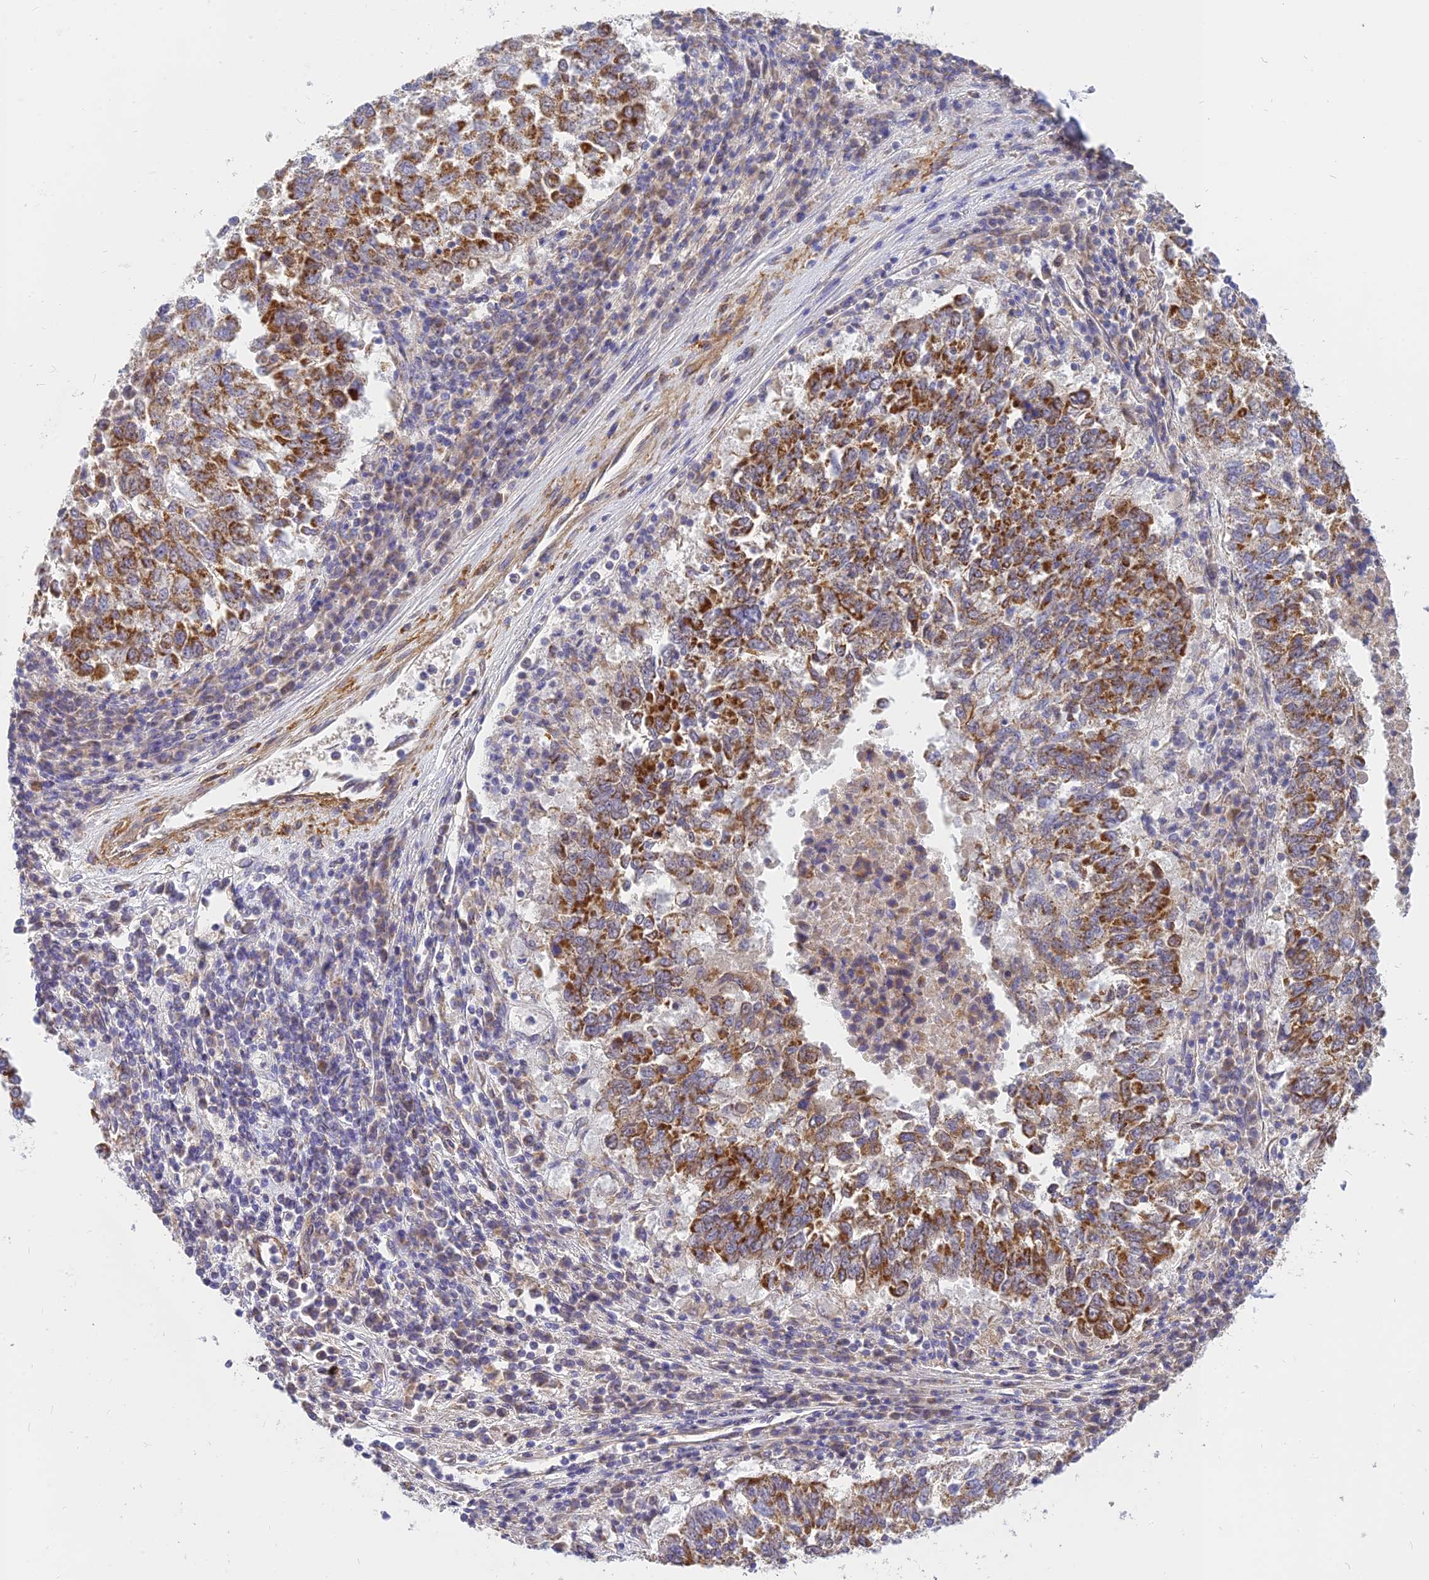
{"staining": {"intensity": "strong", "quantity": ">75%", "location": "cytoplasmic/membranous"}, "tissue": "lung cancer", "cell_type": "Tumor cells", "image_type": "cancer", "snomed": [{"axis": "morphology", "description": "Squamous cell carcinoma, NOS"}, {"axis": "topography", "description": "Lung"}], "caption": "Protein expression analysis of lung squamous cell carcinoma displays strong cytoplasmic/membranous expression in about >75% of tumor cells.", "gene": "MRPL15", "patient": {"sex": "male", "age": 73}}